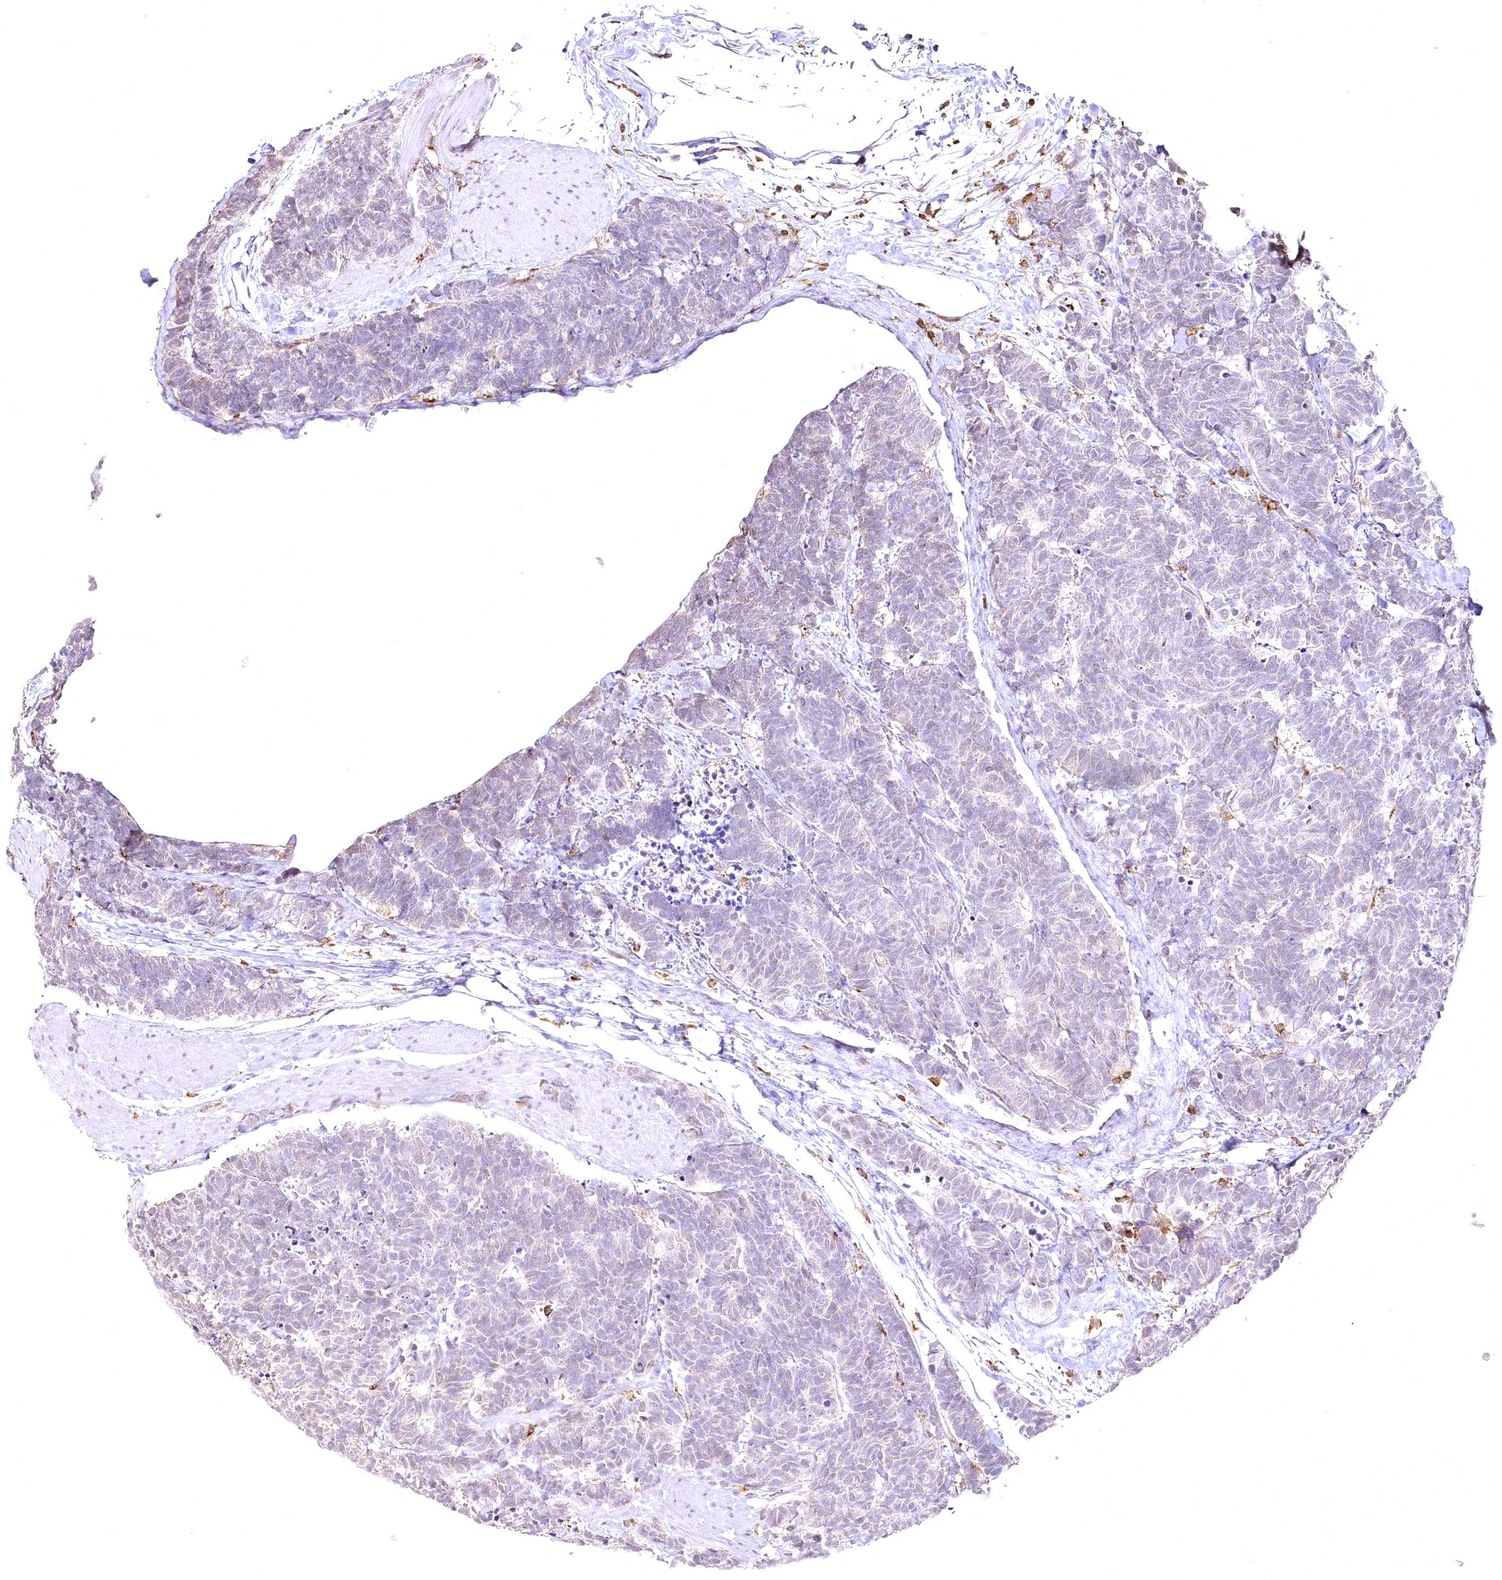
{"staining": {"intensity": "negative", "quantity": "none", "location": "none"}, "tissue": "carcinoid", "cell_type": "Tumor cells", "image_type": "cancer", "snomed": [{"axis": "morphology", "description": "Carcinoma, NOS"}, {"axis": "morphology", "description": "Carcinoid, malignant, NOS"}, {"axis": "topography", "description": "Urinary bladder"}], "caption": "IHC histopathology image of carcinoid stained for a protein (brown), which exhibits no positivity in tumor cells.", "gene": "DOCK2", "patient": {"sex": "male", "age": 57}}